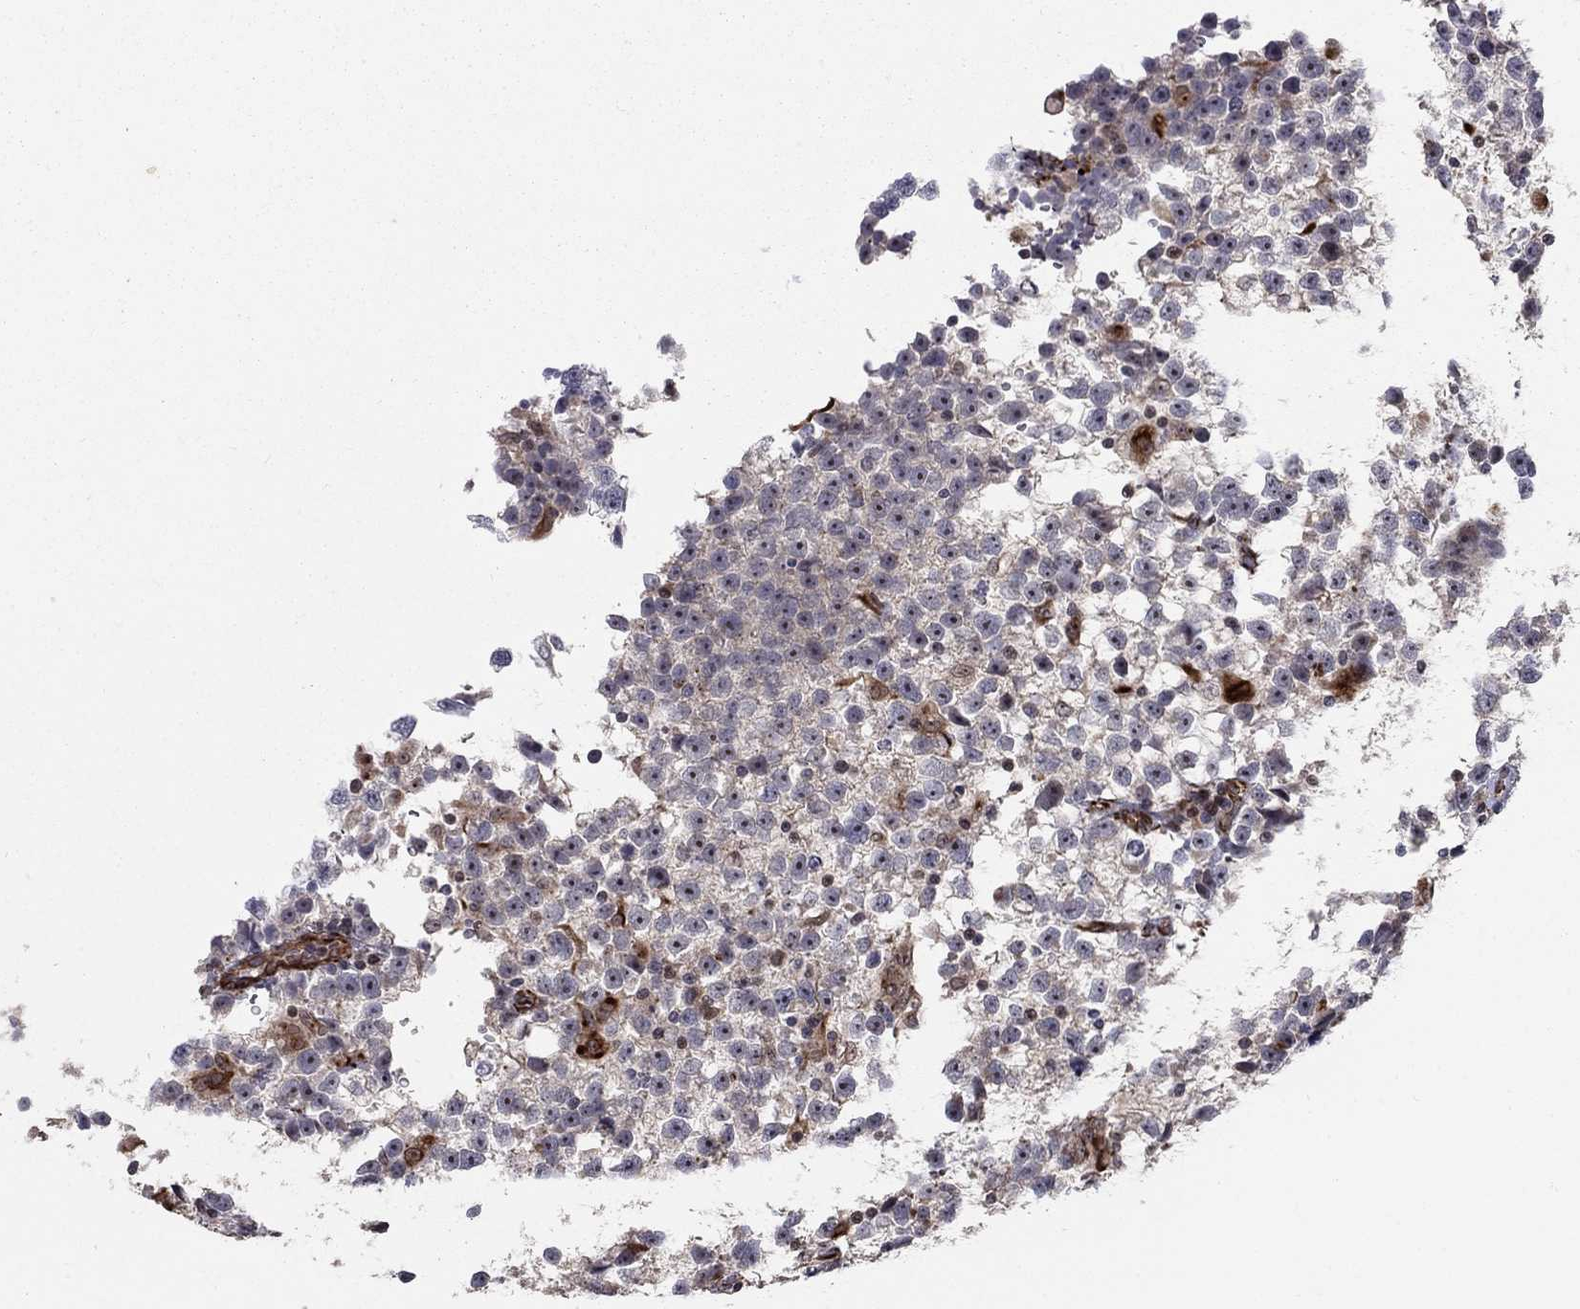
{"staining": {"intensity": "negative", "quantity": "none", "location": "none"}, "tissue": "testis cancer", "cell_type": "Tumor cells", "image_type": "cancer", "snomed": [{"axis": "morphology", "description": "Seminoma, NOS"}, {"axis": "topography", "description": "Testis"}], "caption": "The immunohistochemistry micrograph has no significant positivity in tumor cells of seminoma (testis) tissue. (DAB IHC with hematoxylin counter stain).", "gene": "MSRA", "patient": {"sex": "male", "age": 31}}